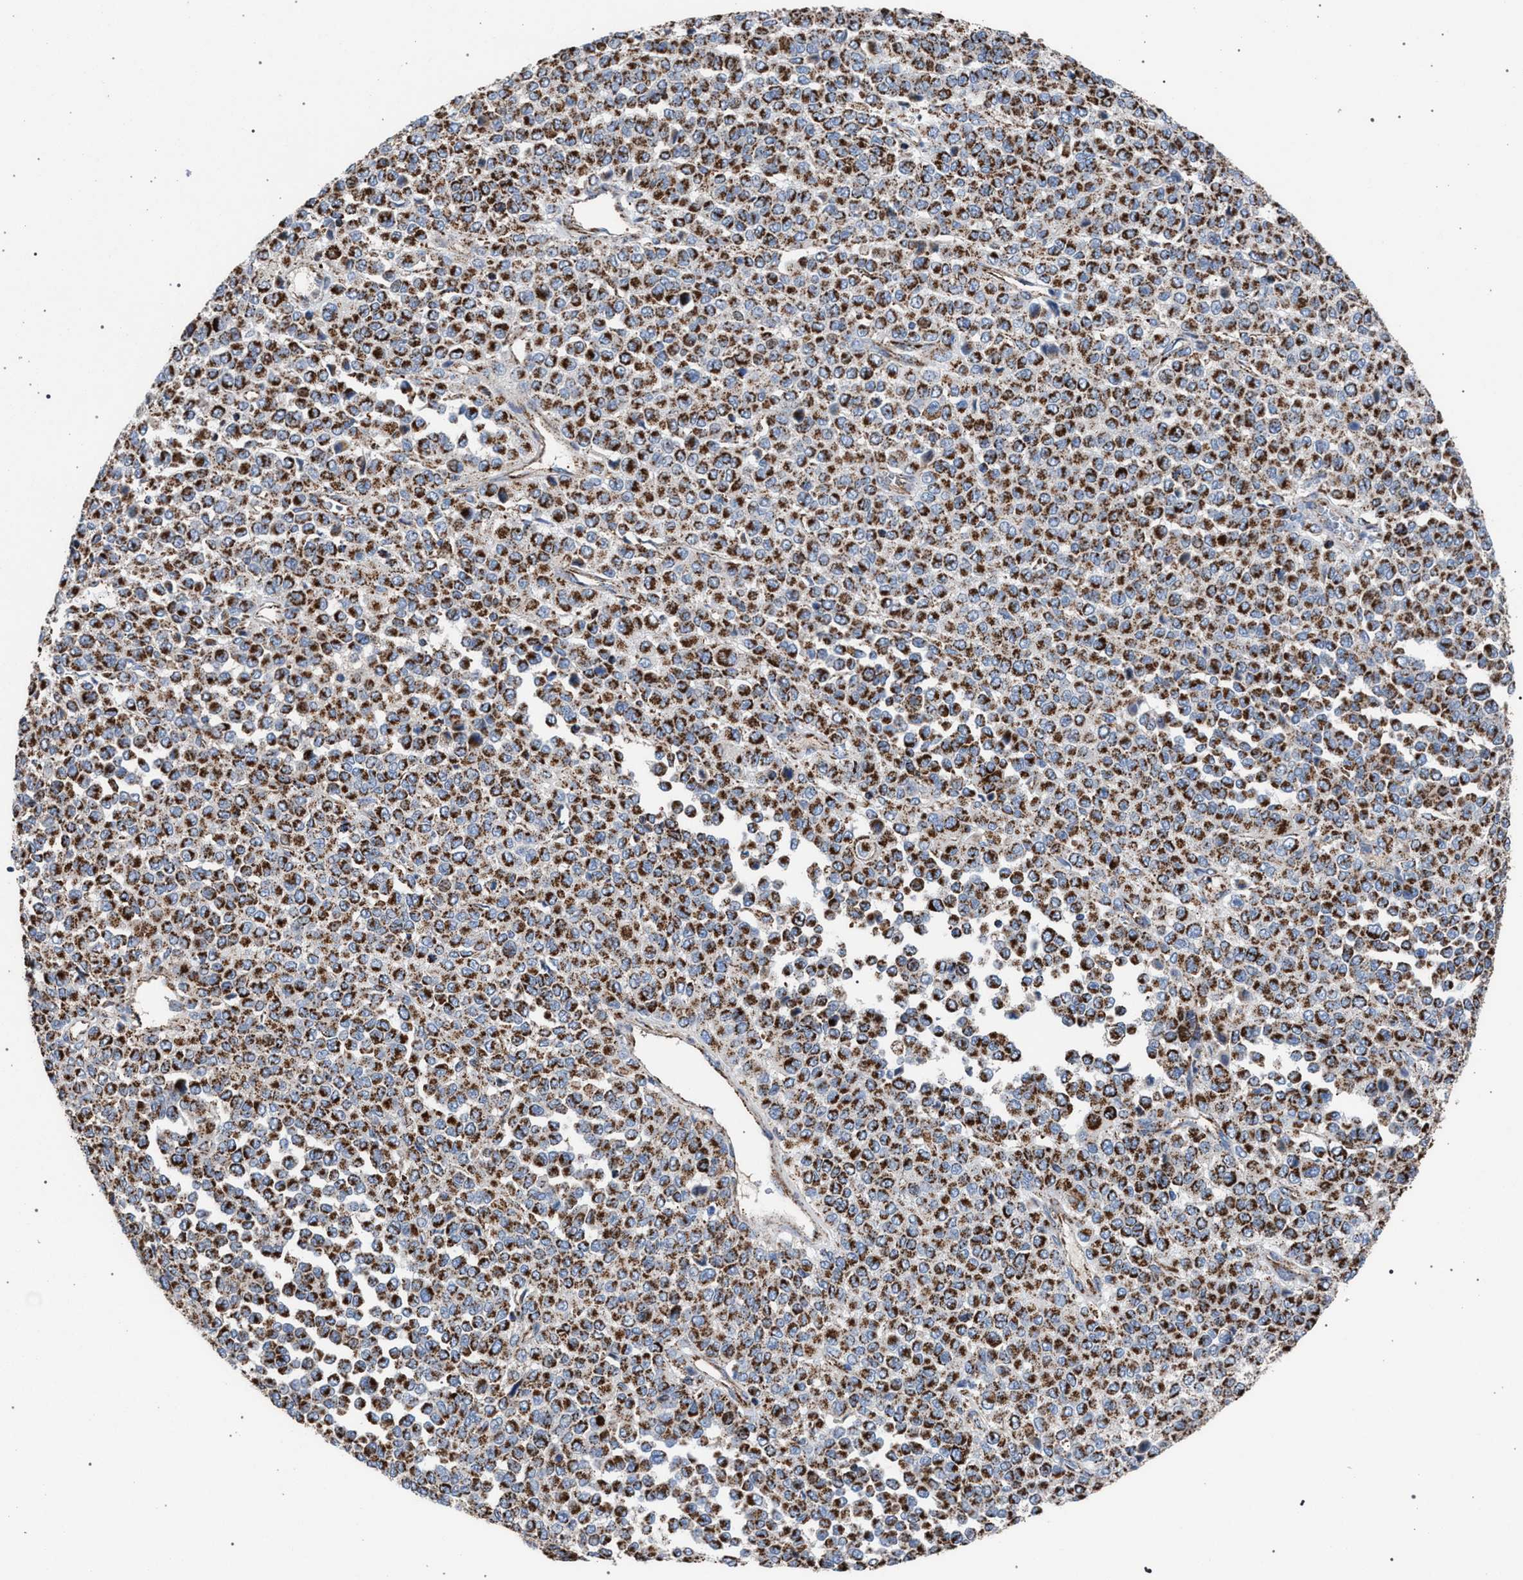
{"staining": {"intensity": "strong", "quantity": ">75%", "location": "cytoplasmic/membranous"}, "tissue": "melanoma", "cell_type": "Tumor cells", "image_type": "cancer", "snomed": [{"axis": "morphology", "description": "Malignant melanoma, Metastatic site"}, {"axis": "topography", "description": "Pancreas"}], "caption": "A brown stain shows strong cytoplasmic/membranous staining of a protein in human malignant melanoma (metastatic site) tumor cells.", "gene": "VPS13A", "patient": {"sex": "female", "age": 30}}